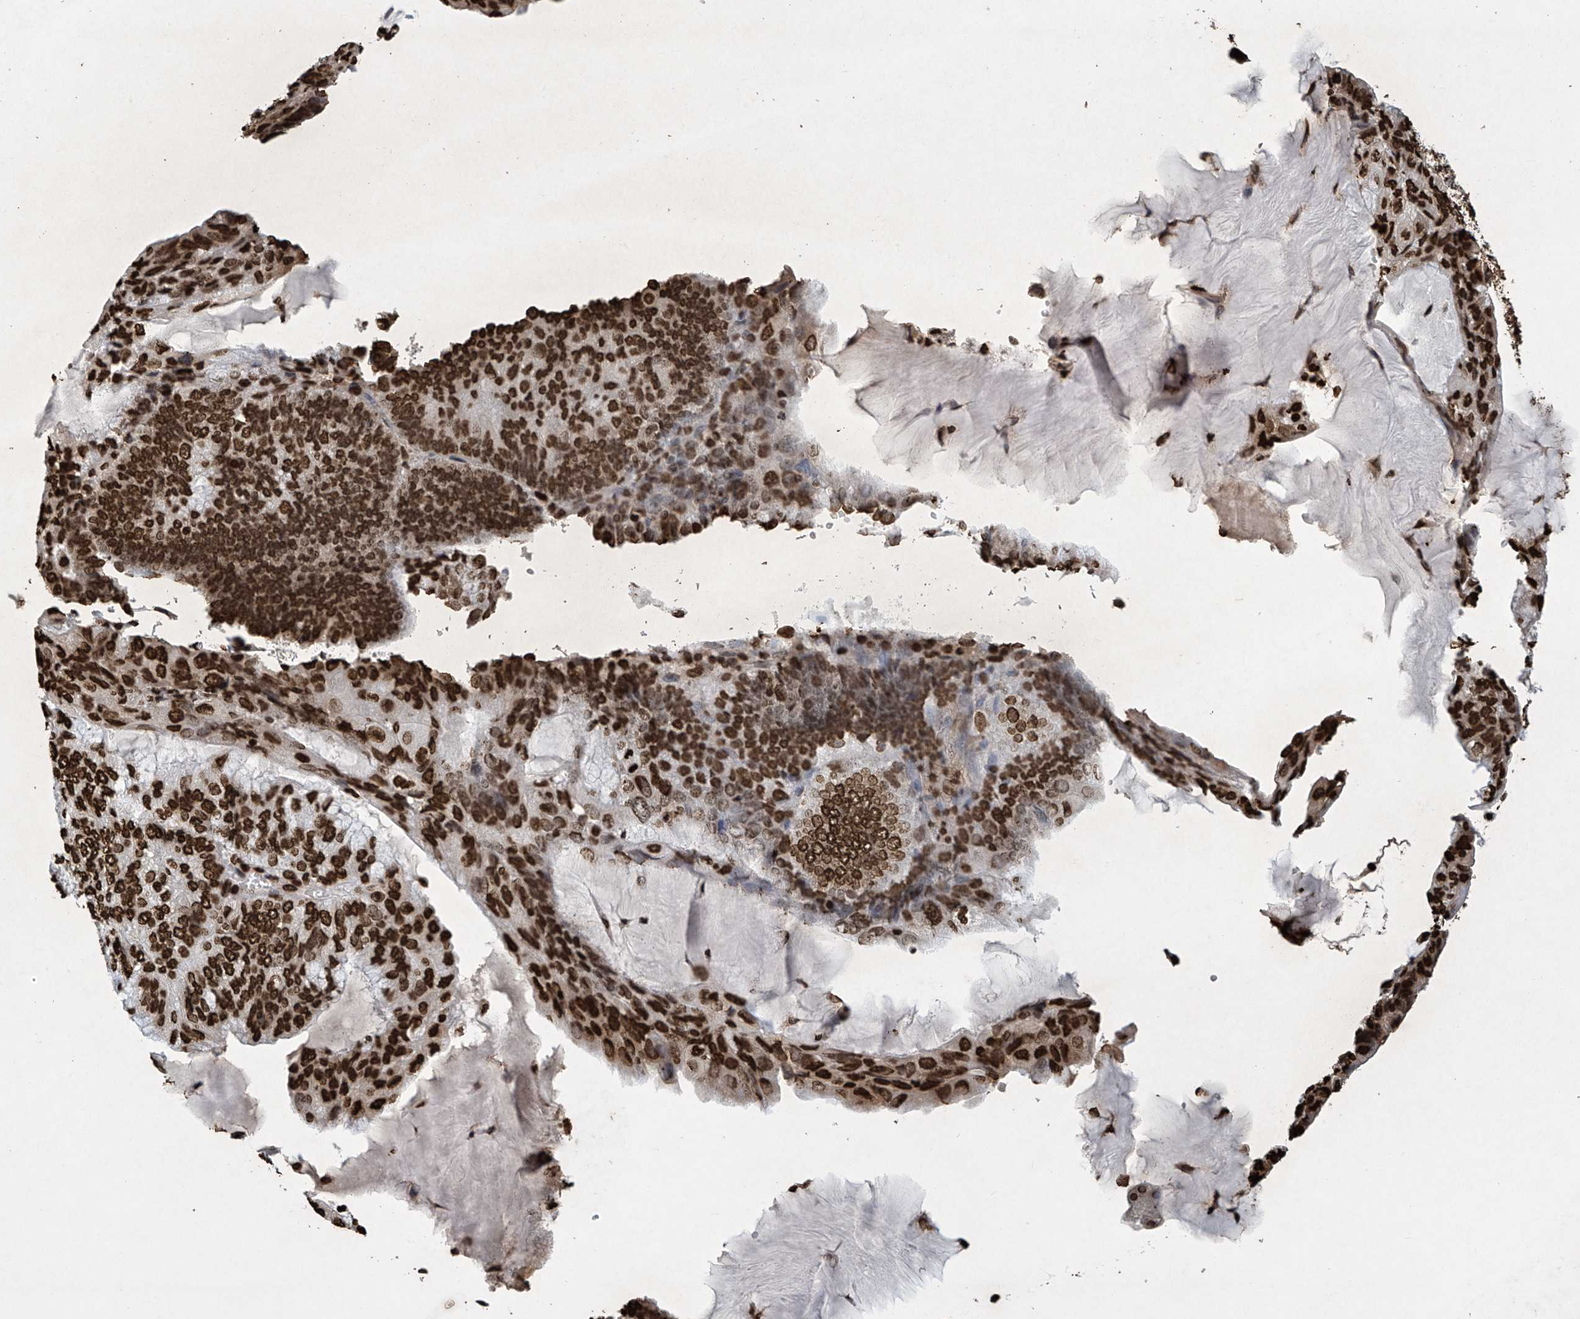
{"staining": {"intensity": "strong", "quantity": ">75%", "location": "nuclear"}, "tissue": "endometrial cancer", "cell_type": "Tumor cells", "image_type": "cancer", "snomed": [{"axis": "morphology", "description": "Adenocarcinoma, NOS"}, {"axis": "topography", "description": "Endometrium"}], "caption": "This is a photomicrograph of IHC staining of endometrial cancer (adenocarcinoma), which shows strong expression in the nuclear of tumor cells.", "gene": "H3-3A", "patient": {"sex": "female", "age": 81}}